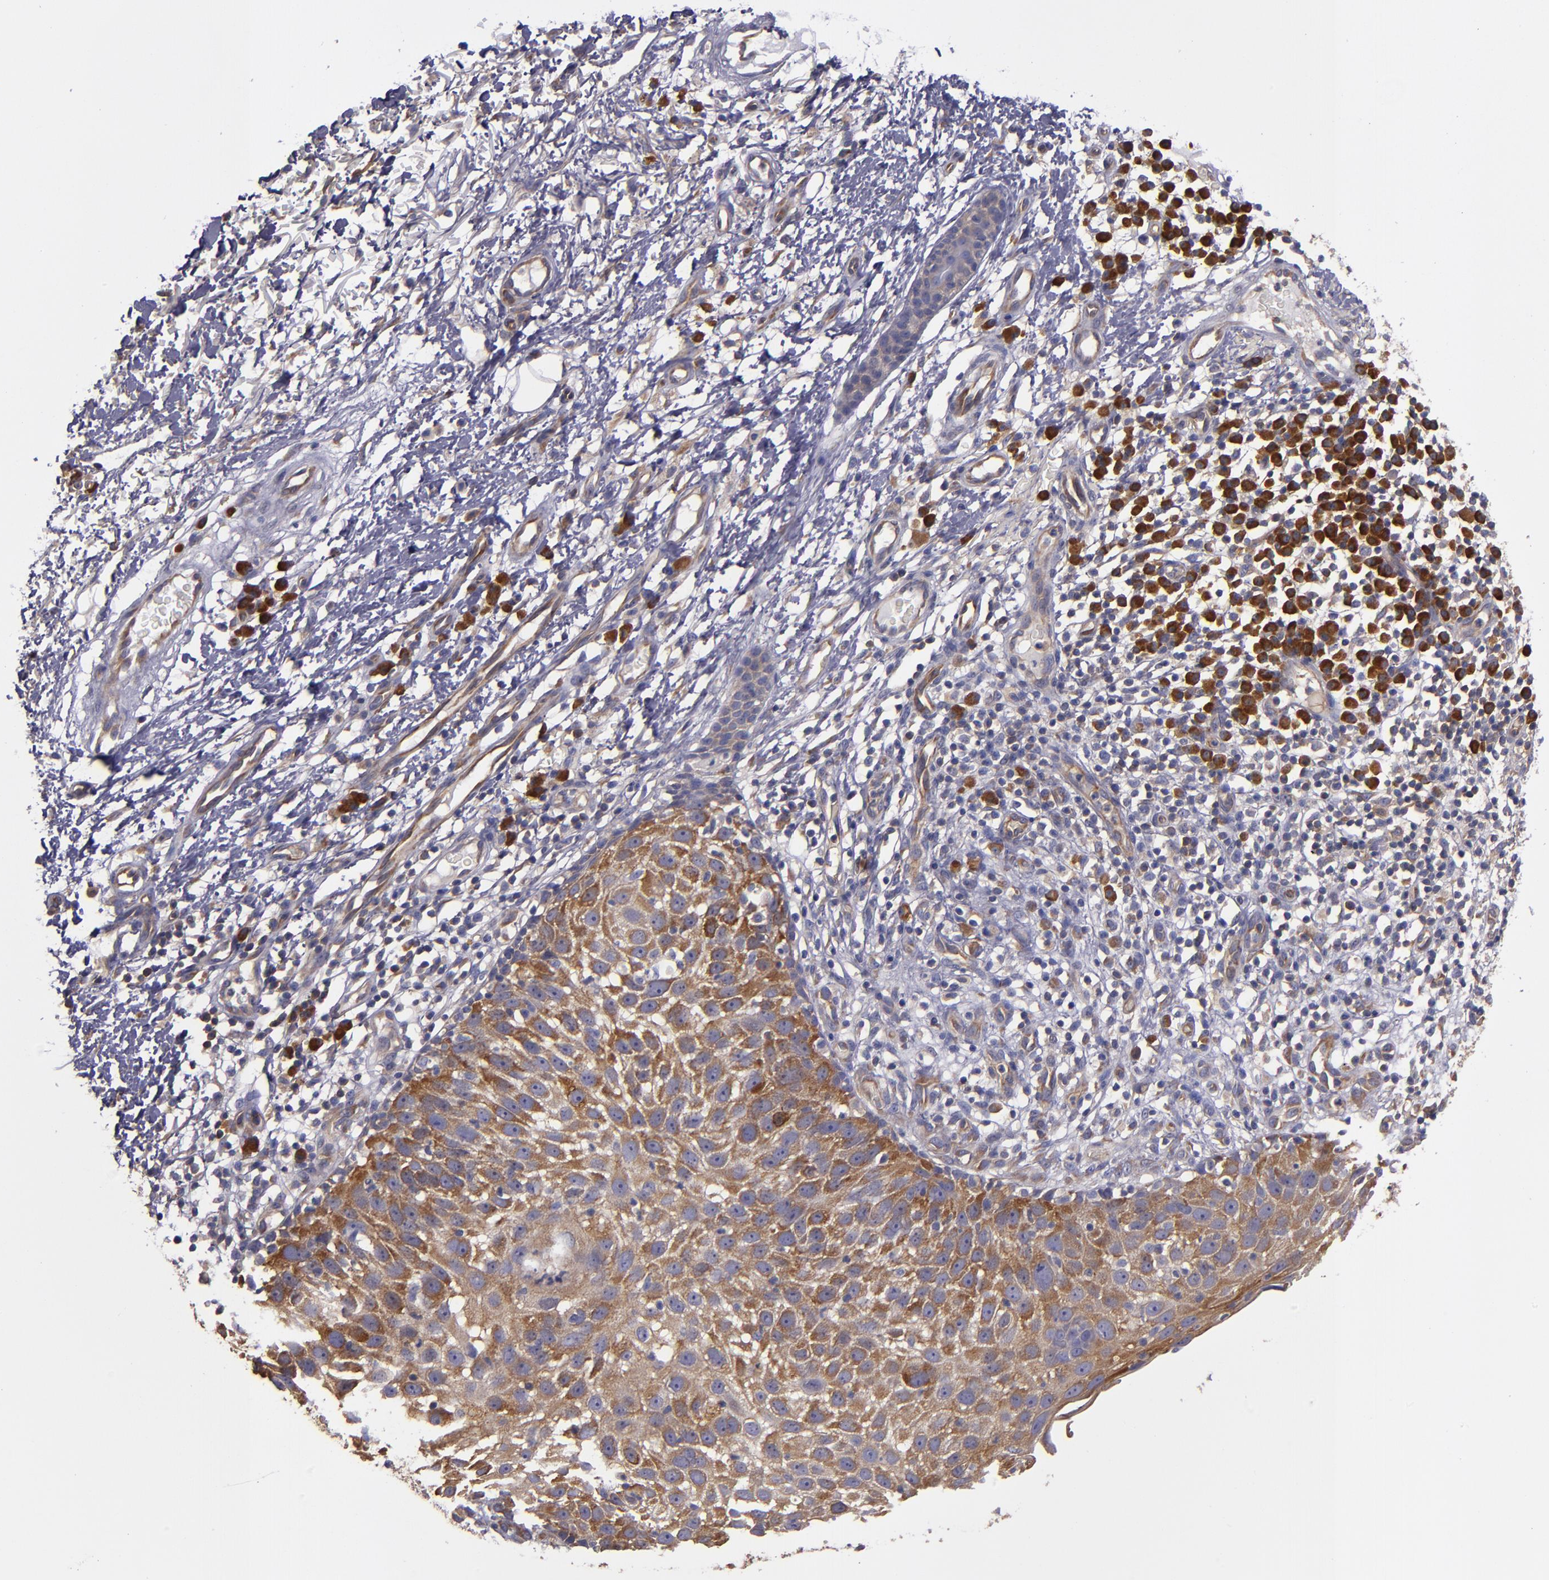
{"staining": {"intensity": "moderate", "quantity": ">75%", "location": "cytoplasmic/membranous"}, "tissue": "skin cancer", "cell_type": "Tumor cells", "image_type": "cancer", "snomed": [{"axis": "morphology", "description": "Squamous cell carcinoma, NOS"}, {"axis": "topography", "description": "Skin"}], "caption": "Immunohistochemistry (IHC) of human skin cancer (squamous cell carcinoma) demonstrates medium levels of moderate cytoplasmic/membranous staining in approximately >75% of tumor cells.", "gene": "CARS1", "patient": {"sex": "male", "age": 87}}